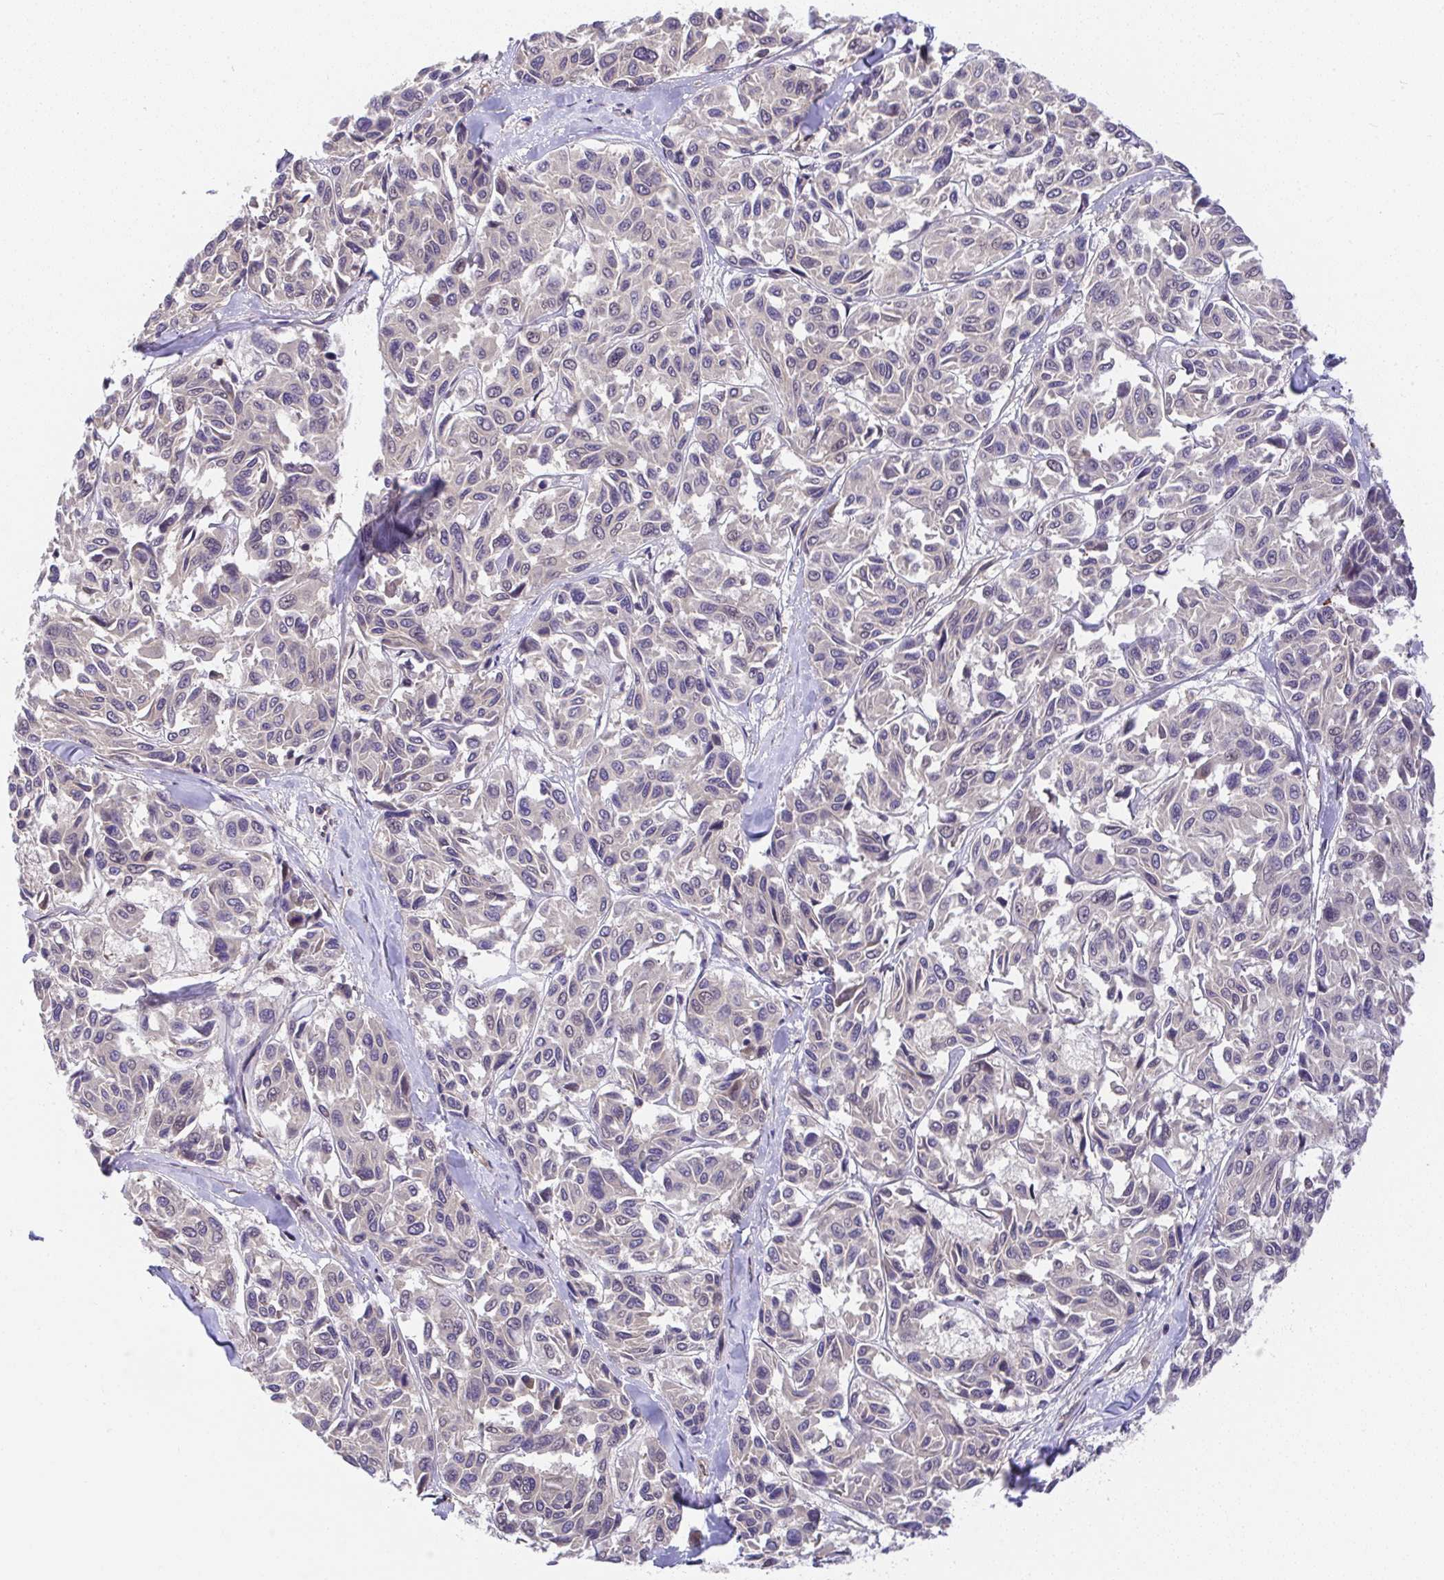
{"staining": {"intensity": "weak", "quantity": "<25%", "location": "cytoplasmic/membranous,nuclear"}, "tissue": "melanoma", "cell_type": "Tumor cells", "image_type": "cancer", "snomed": [{"axis": "morphology", "description": "Malignant melanoma, NOS"}, {"axis": "topography", "description": "Skin"}], "caption": "A photomicrograph of melanoma stained for a protein demonstrates no brown staining in tumor cells.", "gene": "ZNF696", "patient": {"sex": "female", "age": 66}}